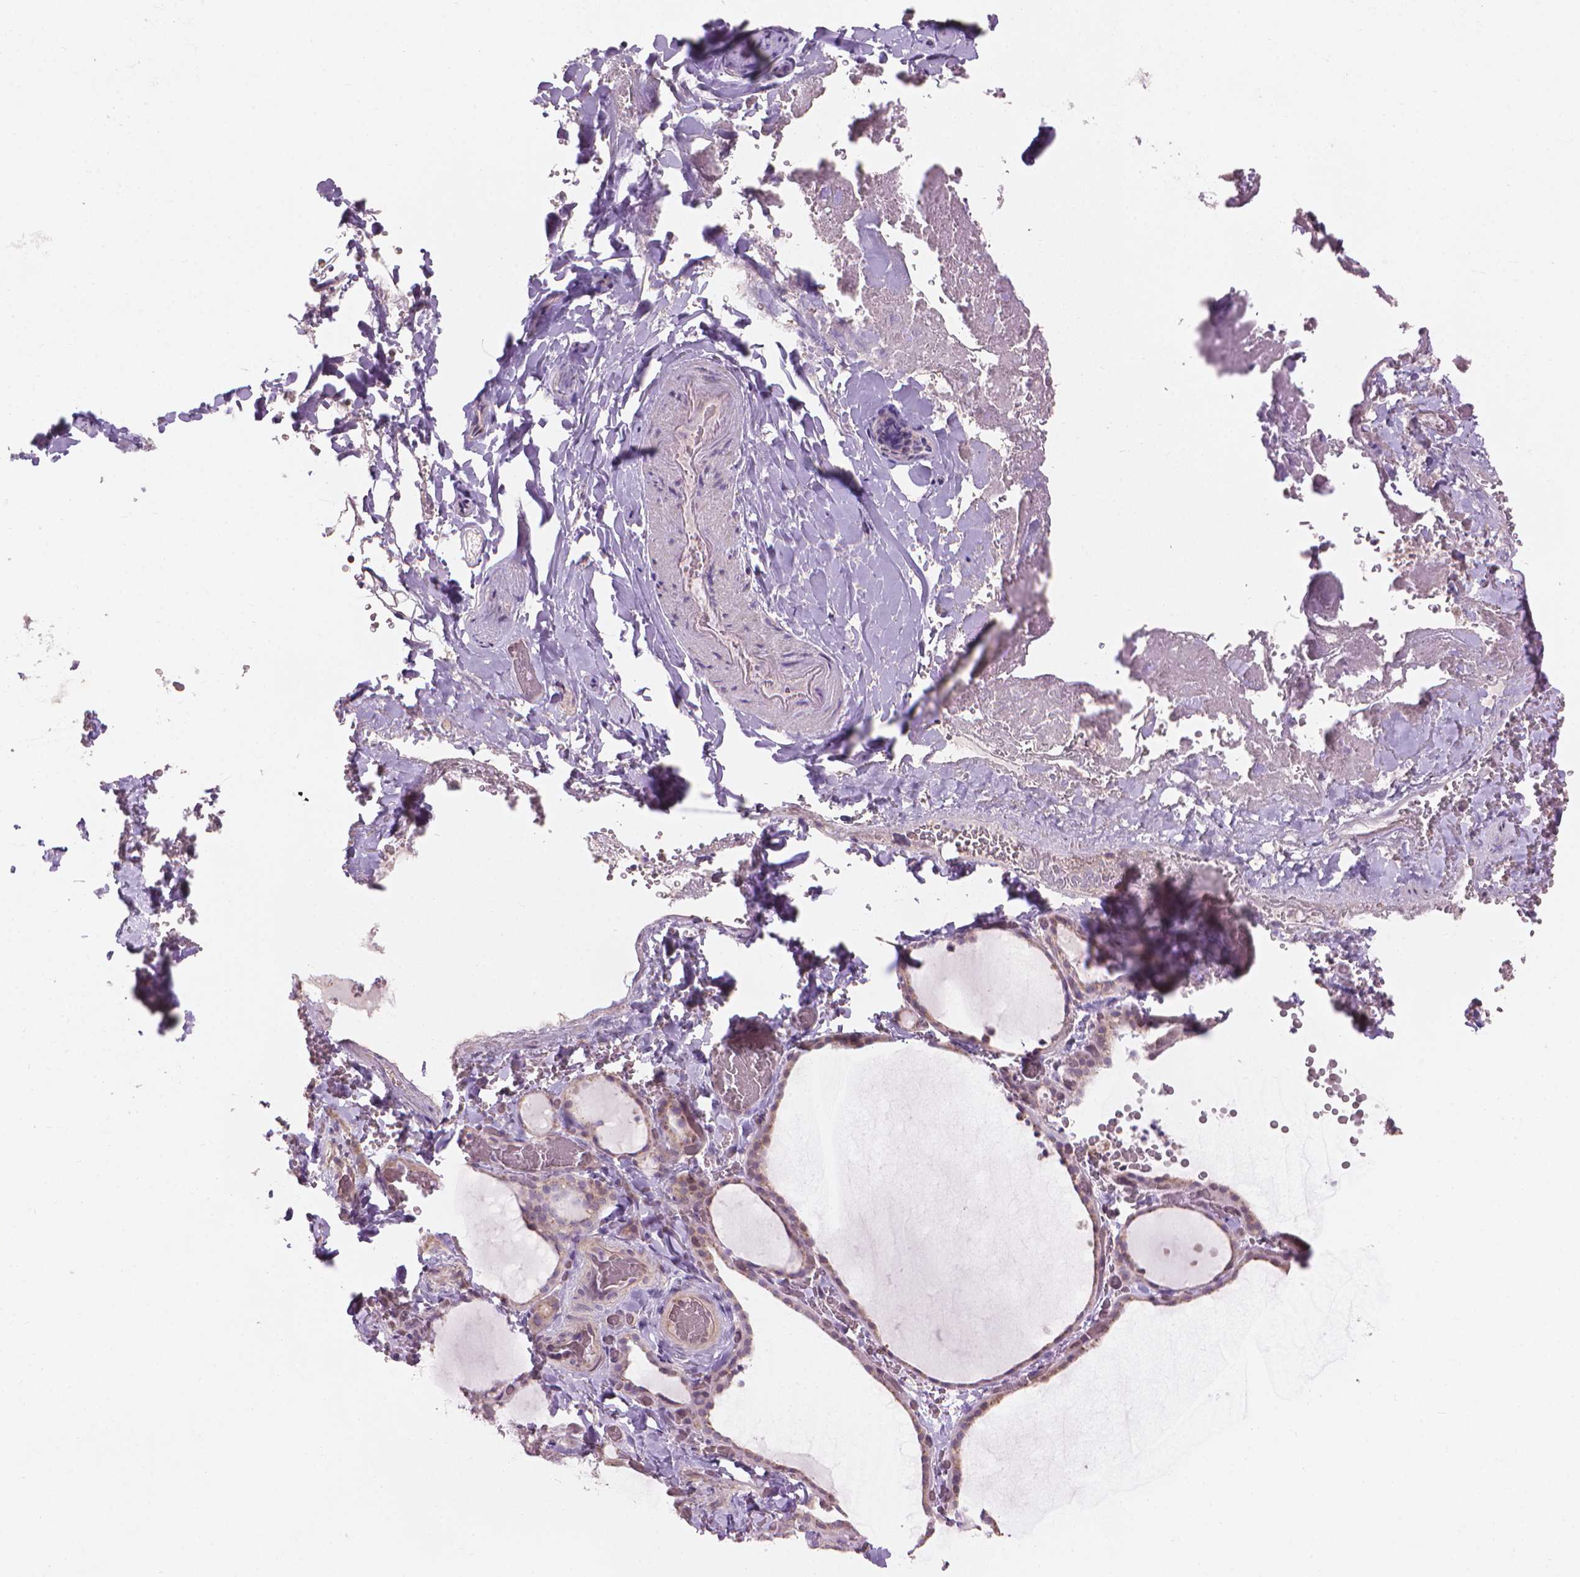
{"staining": {"intensity": "weak", "quantity": "<25%", "location": "cytoplasmic/membranous"}, "tissue": "thyroid gland", "cell_type": "Glandular cells", "image_type": "normal", "snomed": [{"axis": "morphology", "description": "Normal tissue, NOS"}, {"axis": "topography", "description": "Thyroid gland"}], "caption": "The IHC image has no significant staining in glandular cells of thyroid gland. Brightfield microscopy of immunohistochemistry stained with DAB (3,3'-diaminobenzidine) (brown) and hematoxylin (blue), captured at high magnification.", "gene": "IFFO1", "patient": {"sex": "female", "age": 22}}